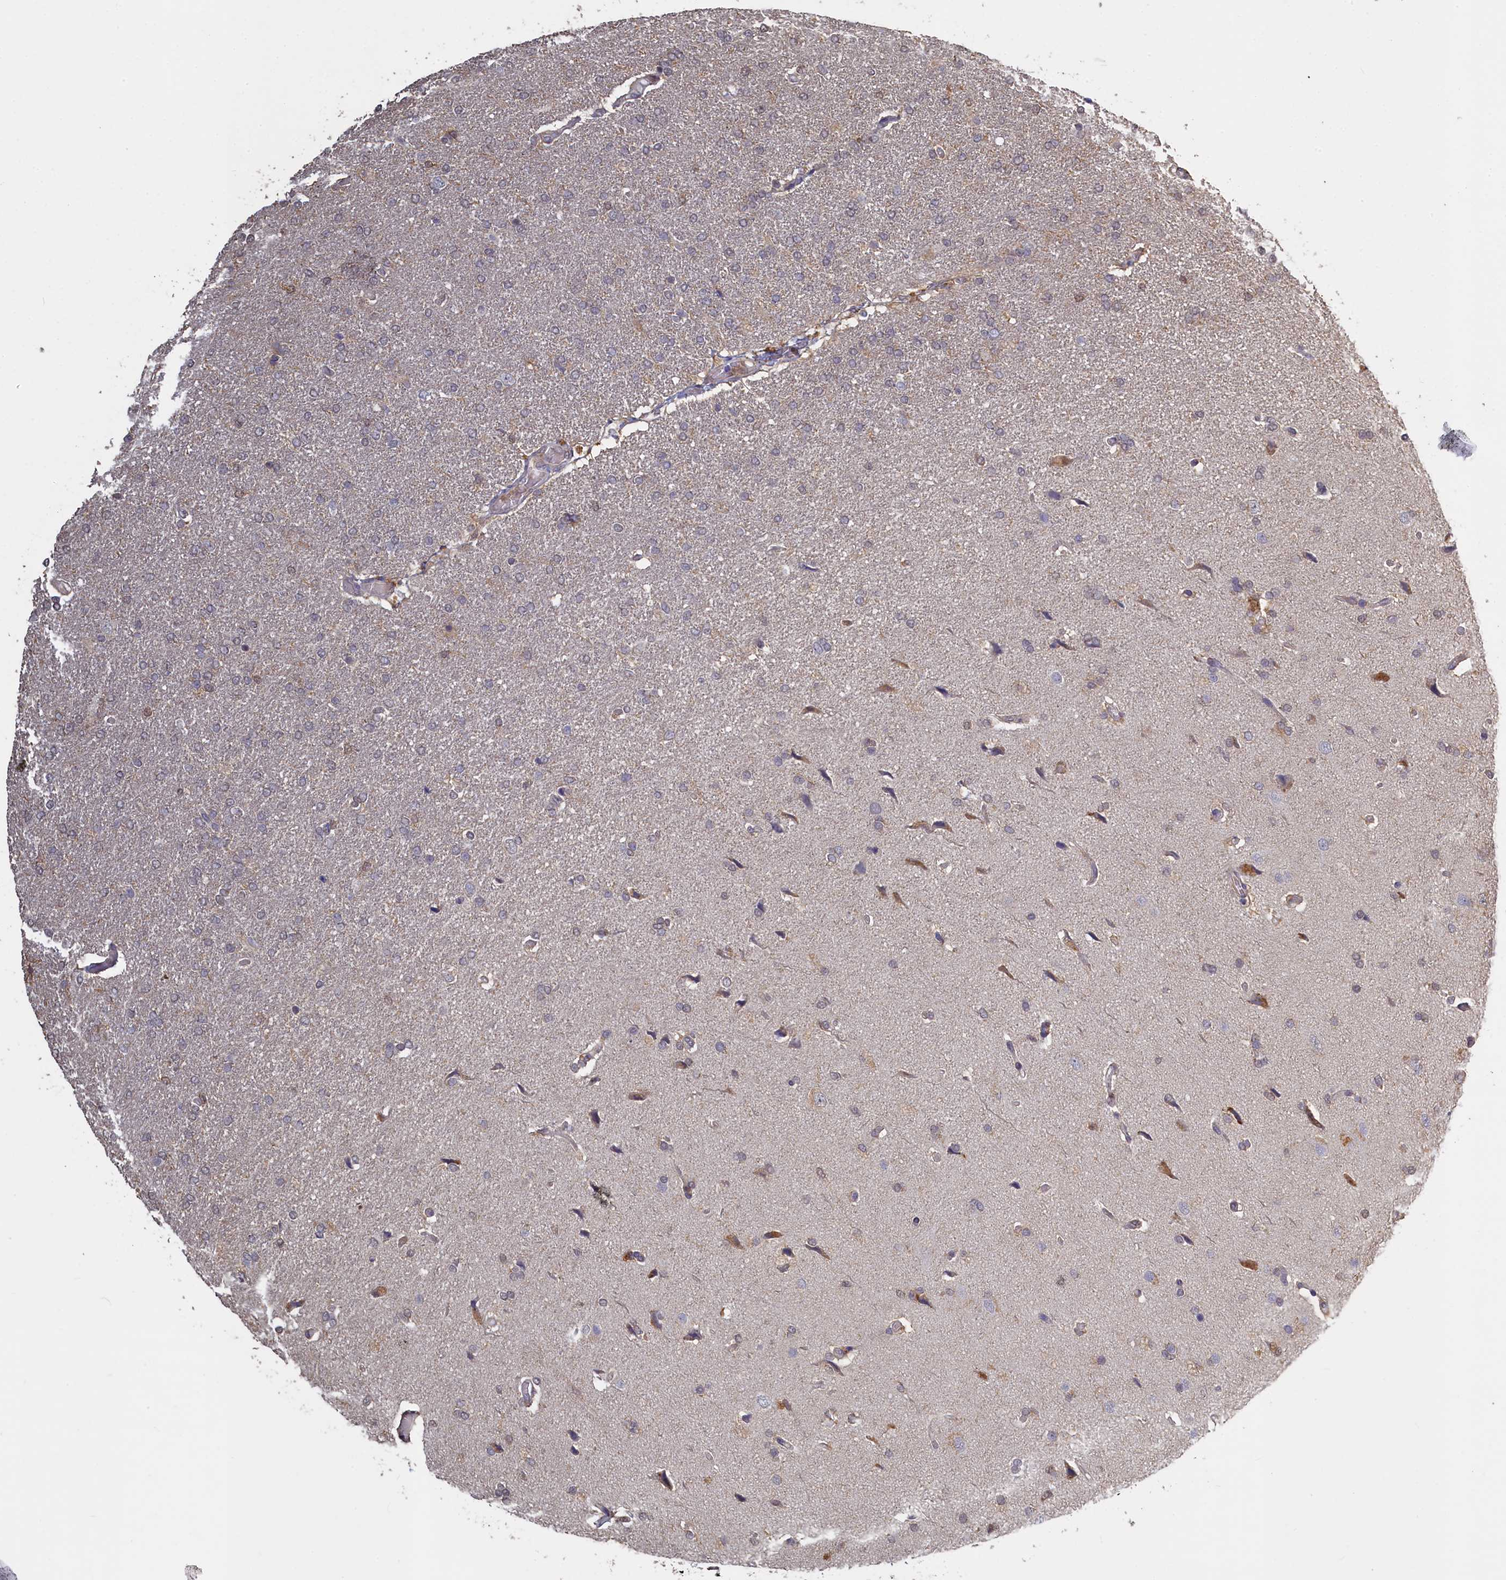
{"staining": {"intensity": "negative", "quantity": "none", "location": "none"}, "tissue": "glioma", "cell_type": "Tumor cells", "image_type": "cancer", "snomed": [{"axis": "morphology", "description": "Glioma, malignant, High grade"}, {"axis": "topography", "description": "Brain"}], "caption": "A micrograph of glioma stained for a protein shows no brown staining in tumor cells. (IHC, brightfield microscopy, high magnification).", "gene": "UCHL3", "patient": {"sex": "male", "age": 72}}